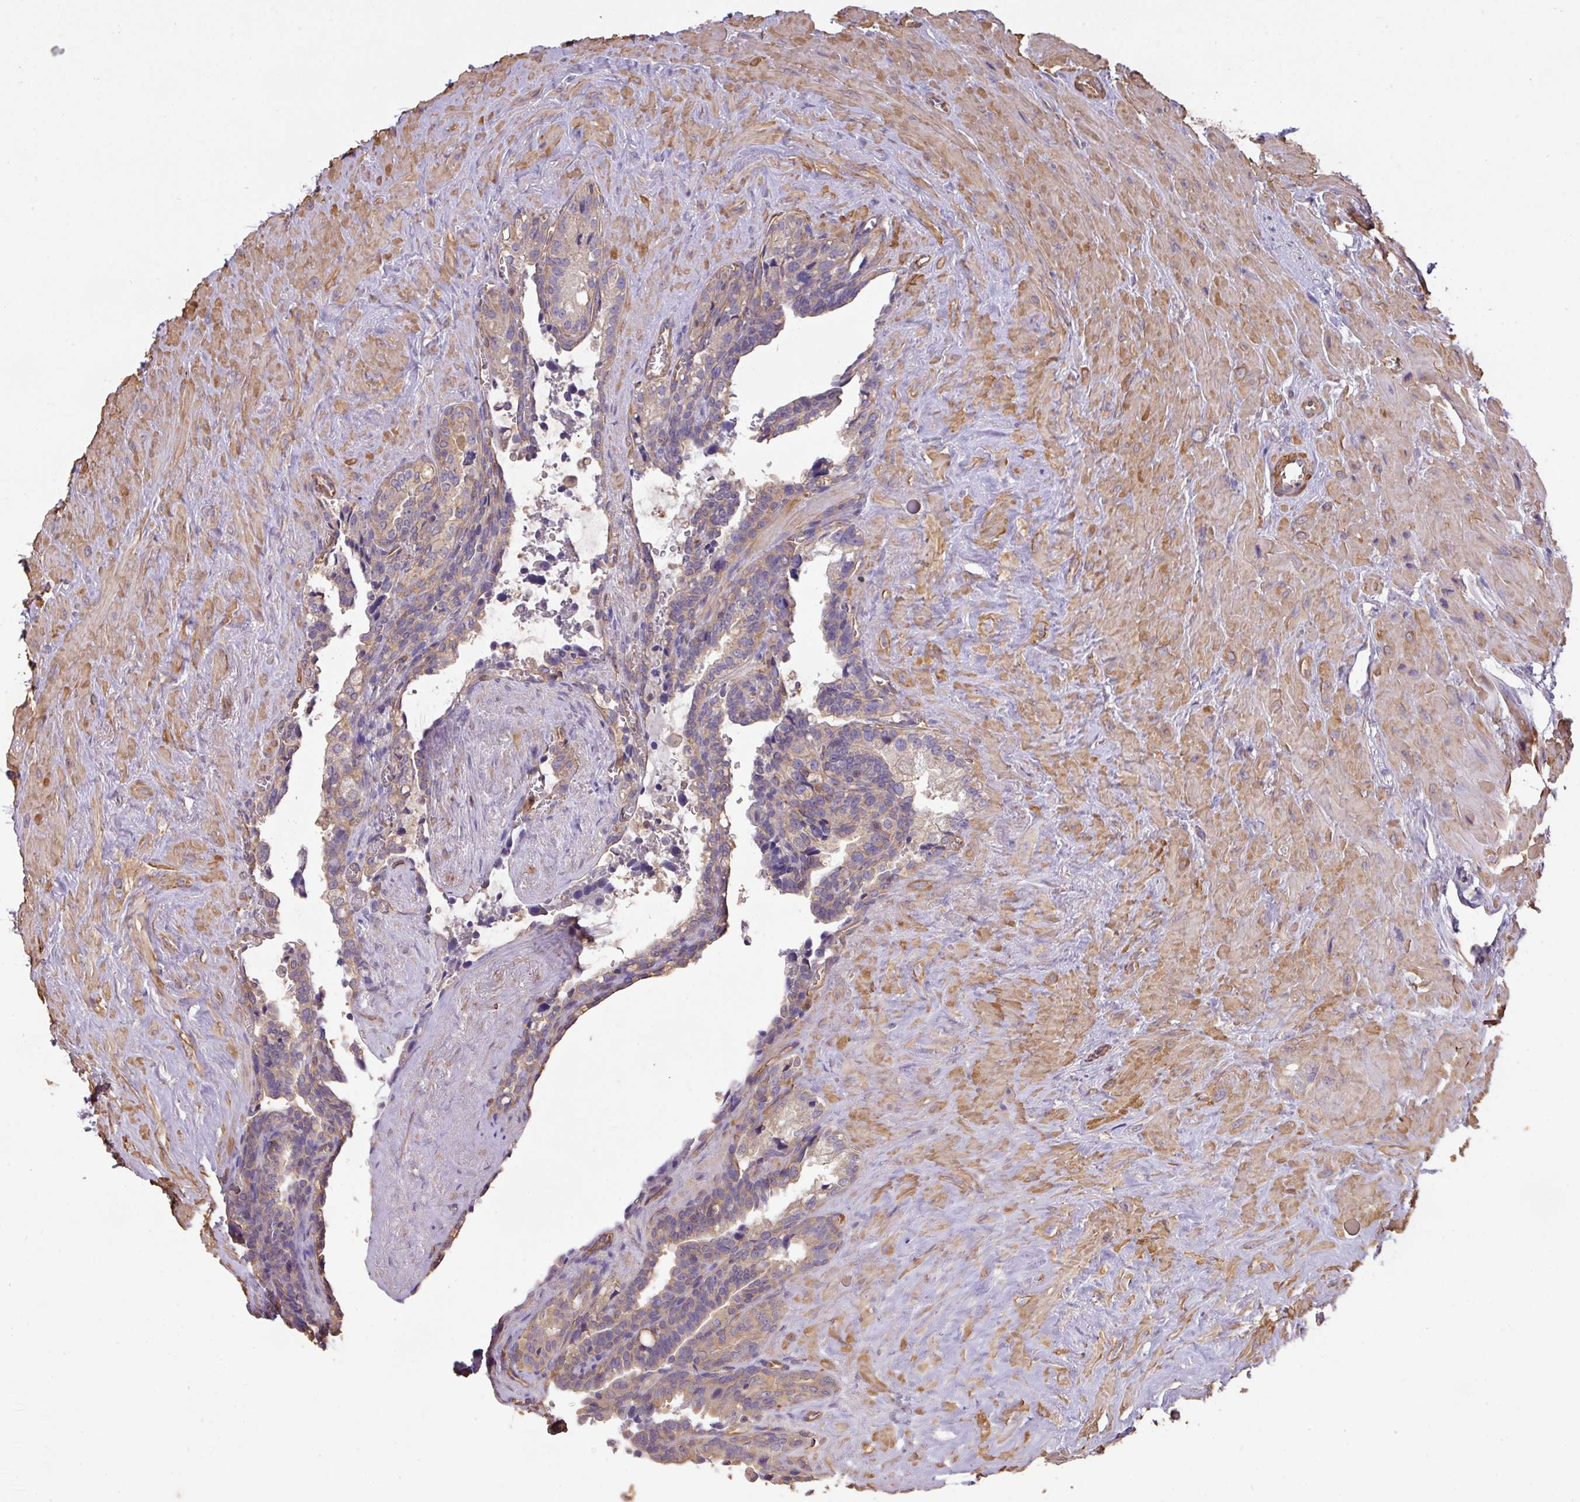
{"staining": {"intensity": "weak", "quantity": "25%-75%", "location": "cytoplasmic/membranous"}, "tissue": "seminal vesicle", "cell_type": "Glandular cells", "image_type": "normal", "snomed": [{"axis": "morphology", "description": "Normal tissue, NOS"}, {"axis": "topography", "description": "Seminal veicle"}], "caption": "Protein expression analysis of benign seminal vesicle shows weak cytoplasmic/membranous staining in about 25%-75% of glandular cells.", "gene": "CALML4", "patient": {"sex": "male", "age": 68}}